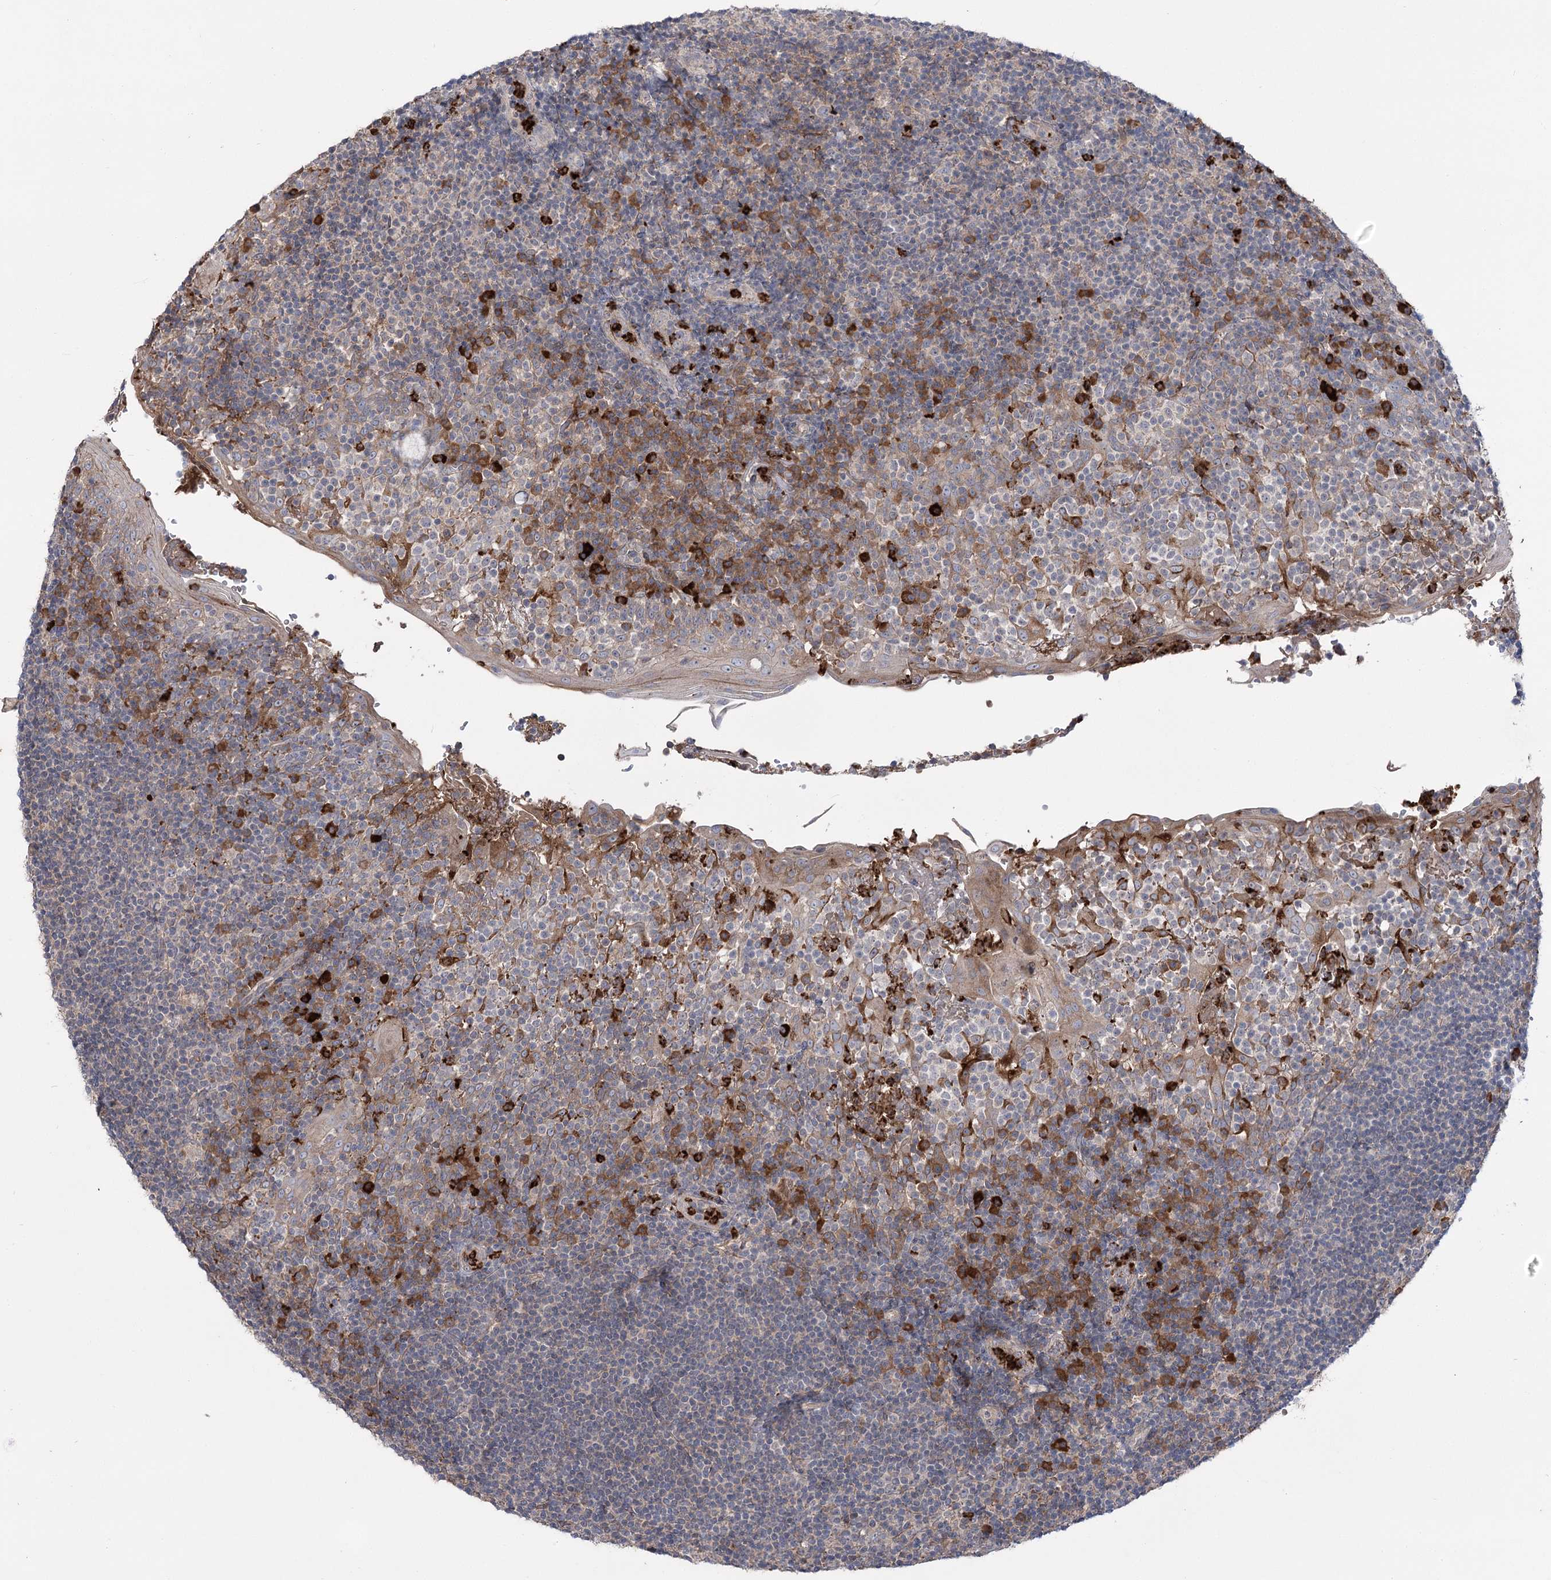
{"staining": {"intensity": "weak", "quantity": "<25%", "location": "cytoplasmic/membranous"}, "tissue": "tonsil", "cell_type": "Germinal center cells", "image_type": "normal", "snomed": [{"axis": "morphology", "description": "Normal tissue, NOS"}, {"axis": "topography", "description": "Tonsil"}], "caption": "Immunohistochemical staining of benign human tonsil shows no significant positivity in germinal center cells. (Brightfield microscopy of DAB (3,3'-diaminobenzidine) immunohistochemistry at high magnification).", "gene": "PLEKHA5", "patient": {"sex": "female", "age": 40}}